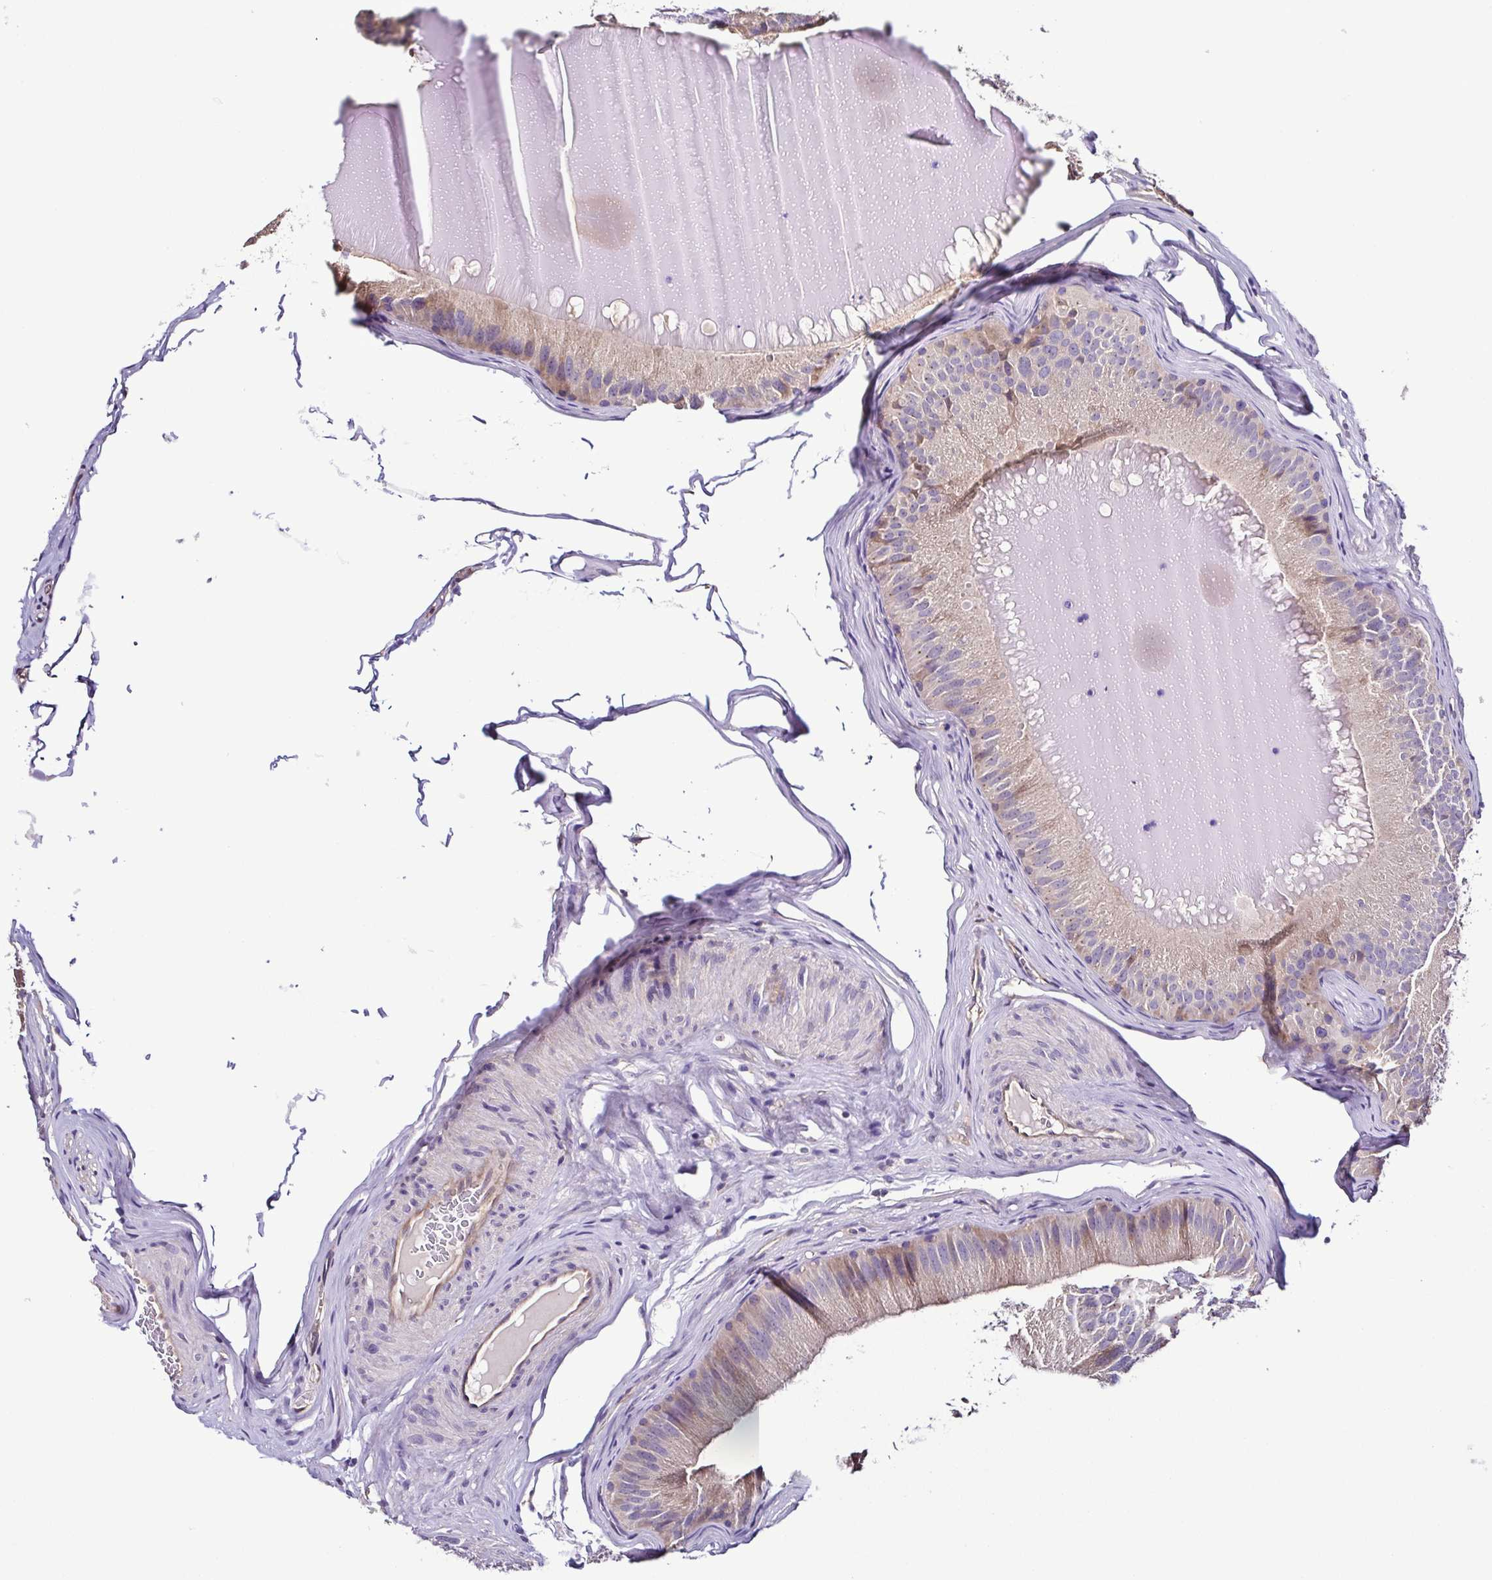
{"staining": {"intensity": "weak", "quantity": "<25%", "location": "cytoplasmic/membranous"}, "tissue": "epididymis", "cell_type": "Glandular cells", "image_type": "normal", "snomed": [{"axis": "morphology", "description": "Normal tissue, NOS"}, {"axis": "topography", "description": "Epididymis, spermatic cord, NOS"}], "caption": "IHC photomicrograph of unremarkable epididymis: epididymis stained with DAB displays no significant protein positivity in glandular cells. (DAB immunohistochemistry visualized using brightfield microscopy, high magnification).", "gene": "LMOD2", "patient": {"sex": "male", "age": 39}}